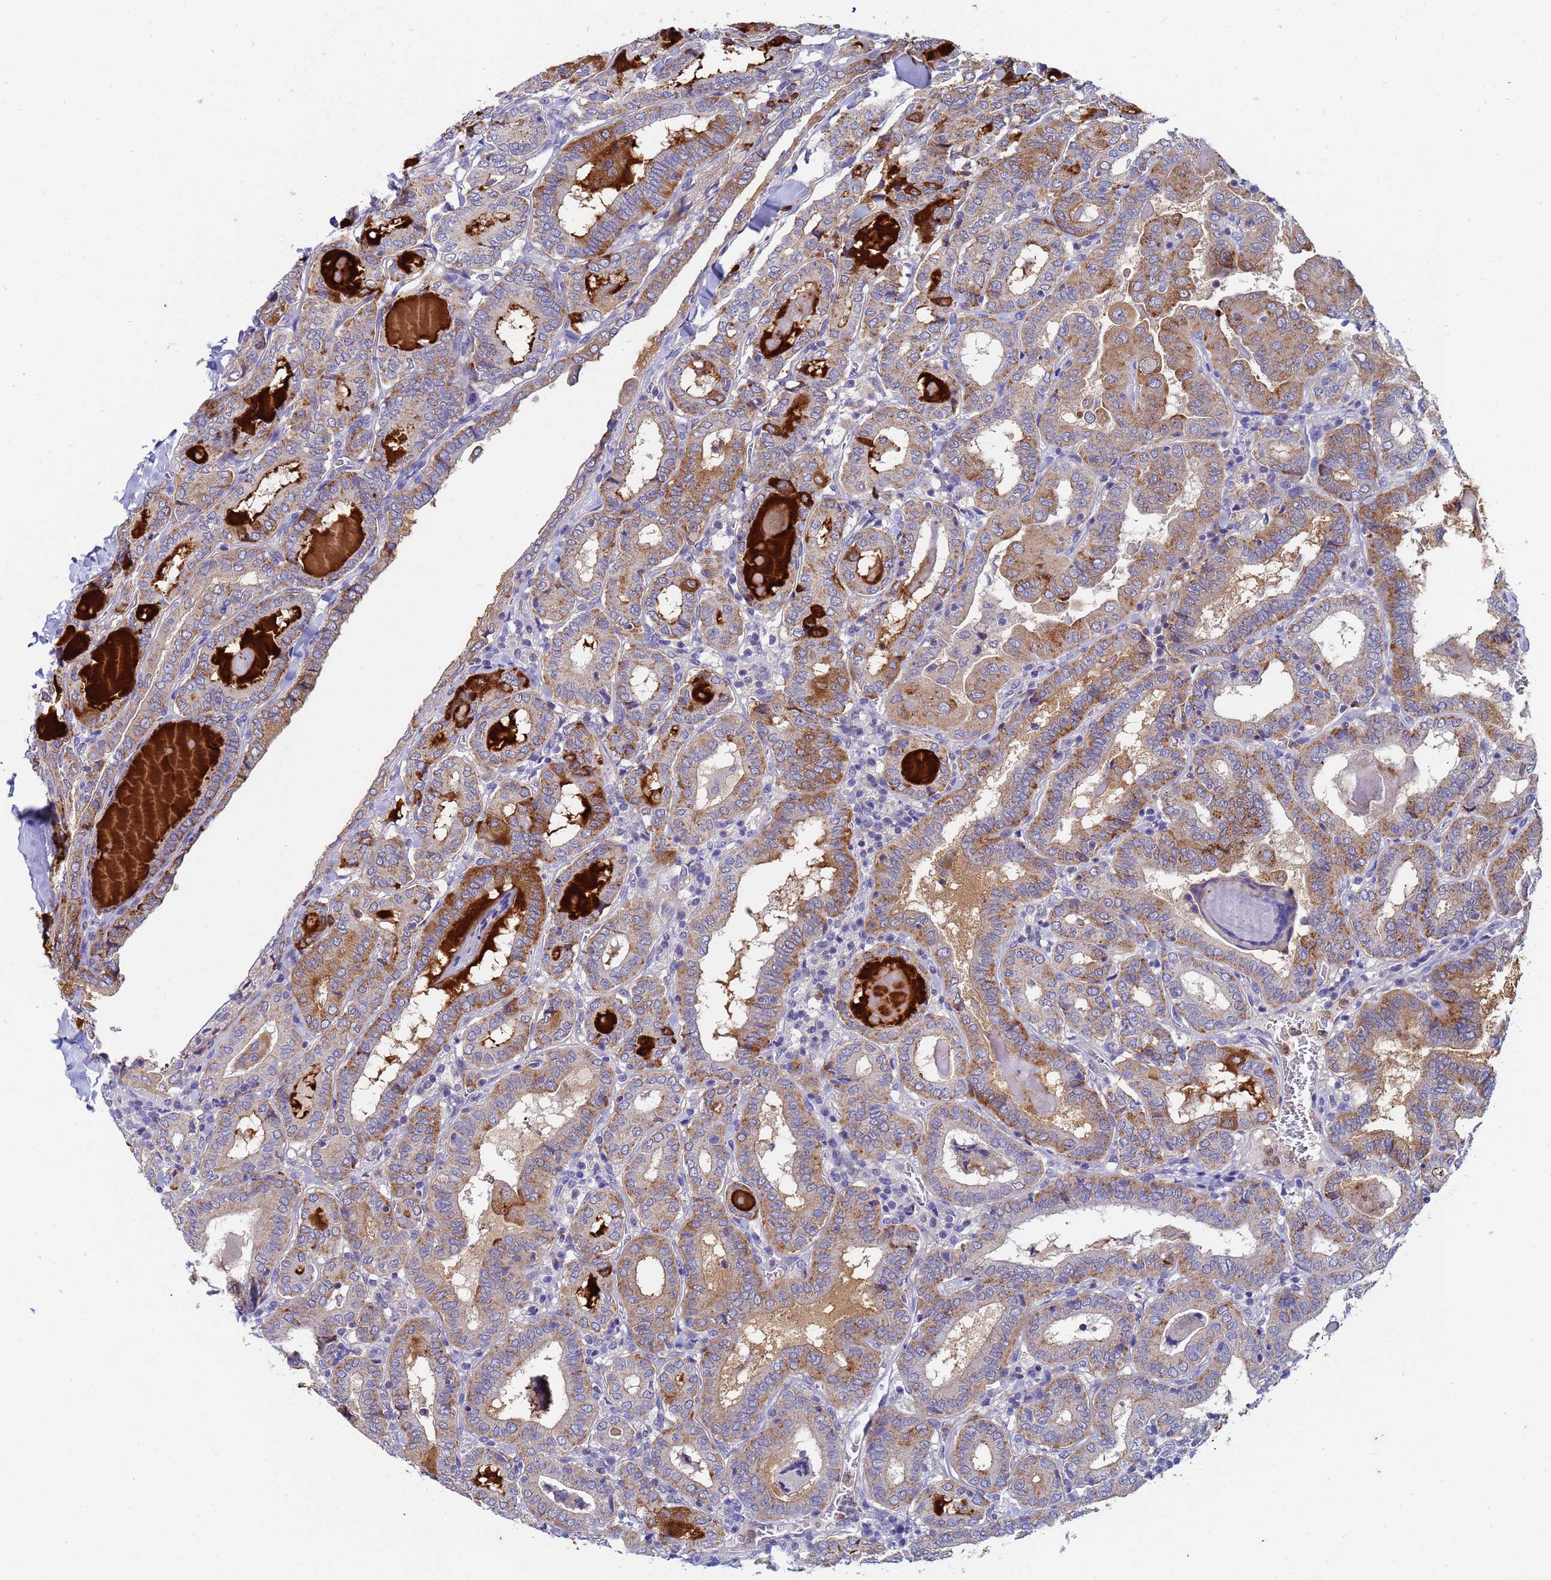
{"staining": {"intensity": "strong", "quantity": "<25%", "location": "cytoplasmic/membranous"}, "tissue": "thyroid cancer", "cell_type": "Tumor cells", "image_type": "cancer", "snomed": [{"axis": "morphology", "description": "Papillary adenocarcinoma, NOS"}, {"axis": "topography", "description": "Thyroid gland"}], "caption": "Thyroid cancer stained with a protein marker displays strong staining in tumor cells.", "gene": "TTLL11", "patient": {"sex": "female", "age": 72}}